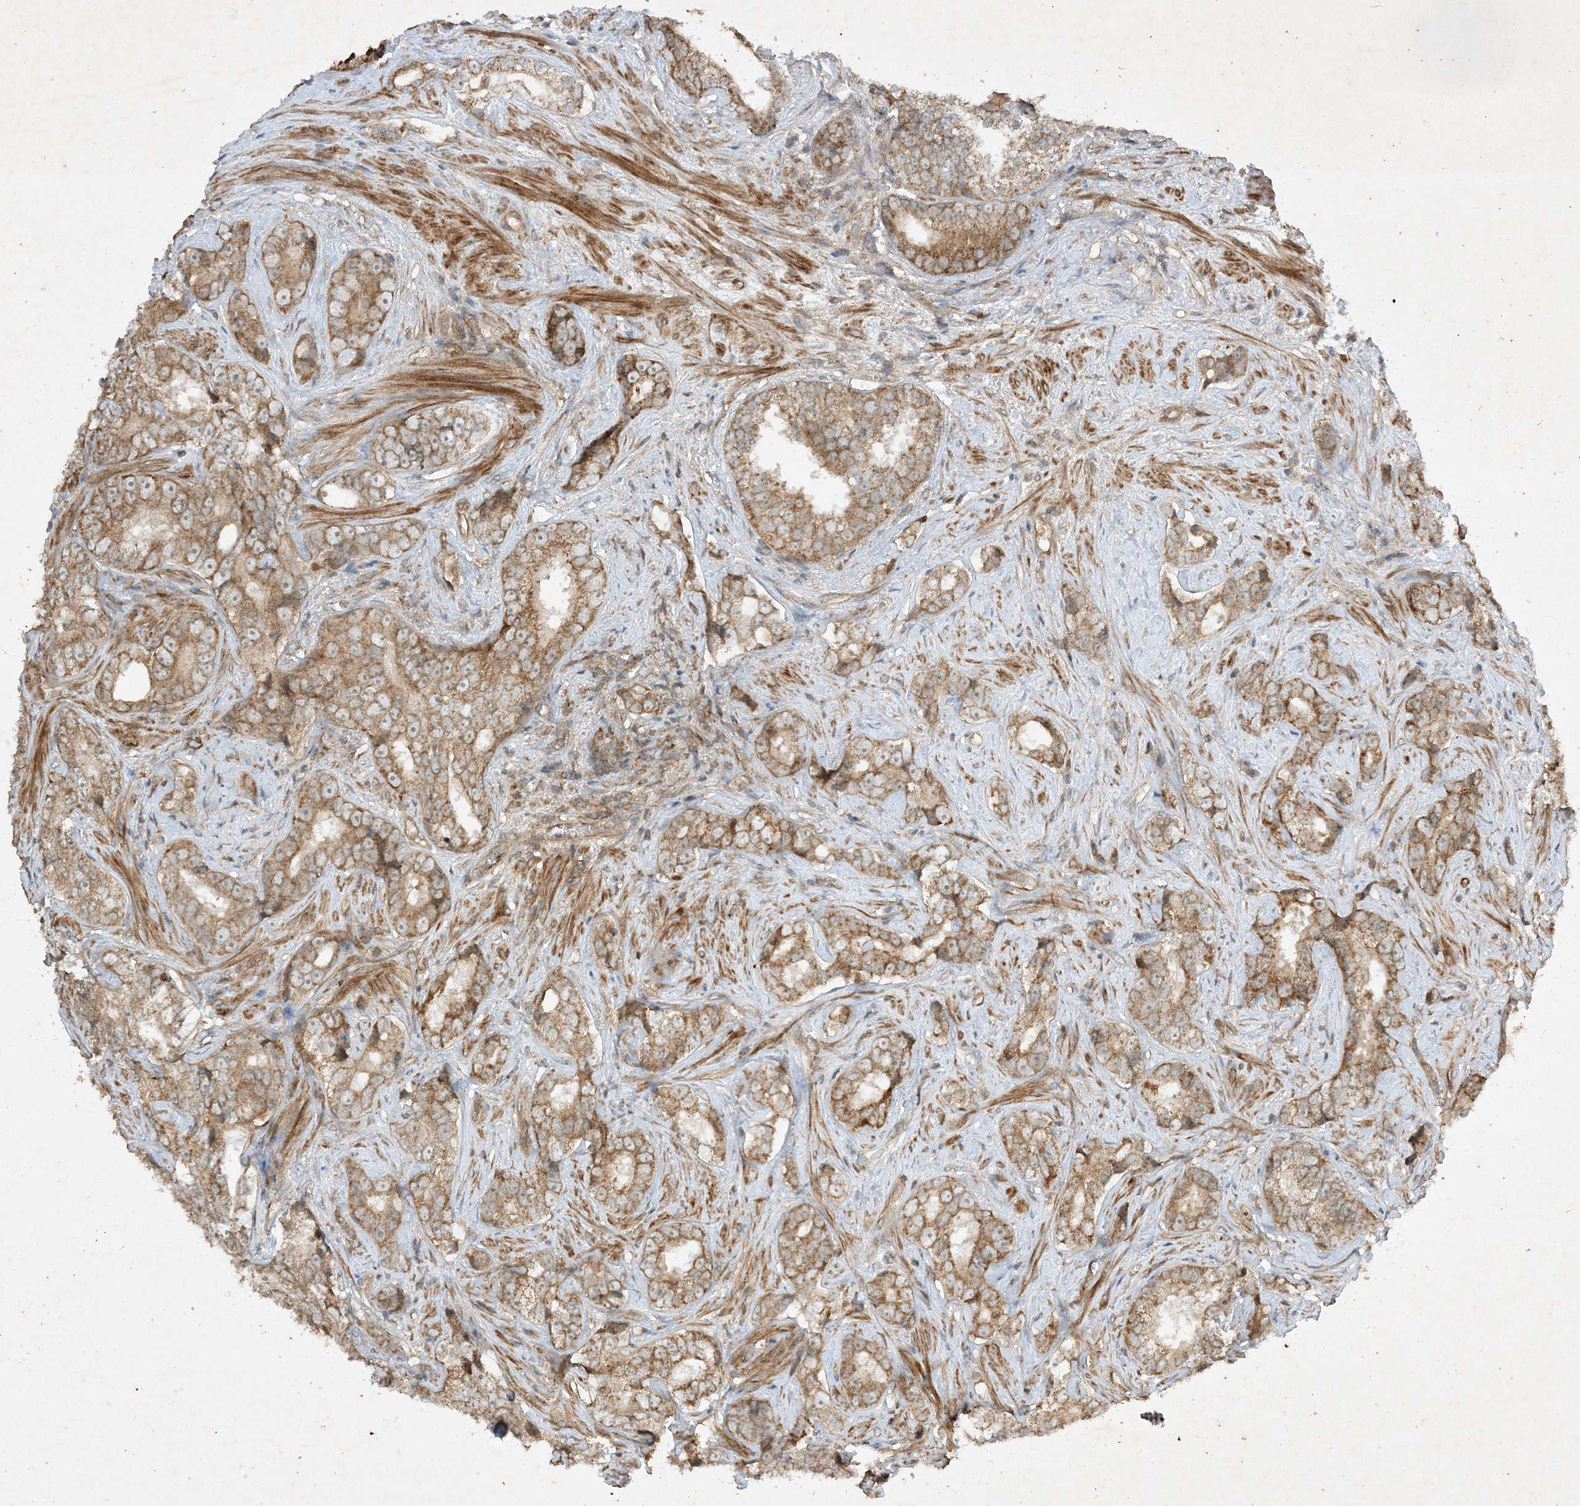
{"staining": {"intensity": "moderate", "quantity": ">75%", "location": "cytoplasmic/membranous"}, "tissue": "prostate cancer", "cell_type": "Tumor cells", "image_type": "cancer", "snomed": [{"axis": "morphology", "description": "Adenocarcinoma, High grade"}, {"axis": "topography", "description": "Prostate"}], "caption": "Protein expression analysis of human high-grade adenocarcinoma (prostate) reveals moderate cytoplasmic/membranous expression in approximately >75% of tumor cells.", "gene": "XRN1", "patient": {"sex": "male", "age": 66}}